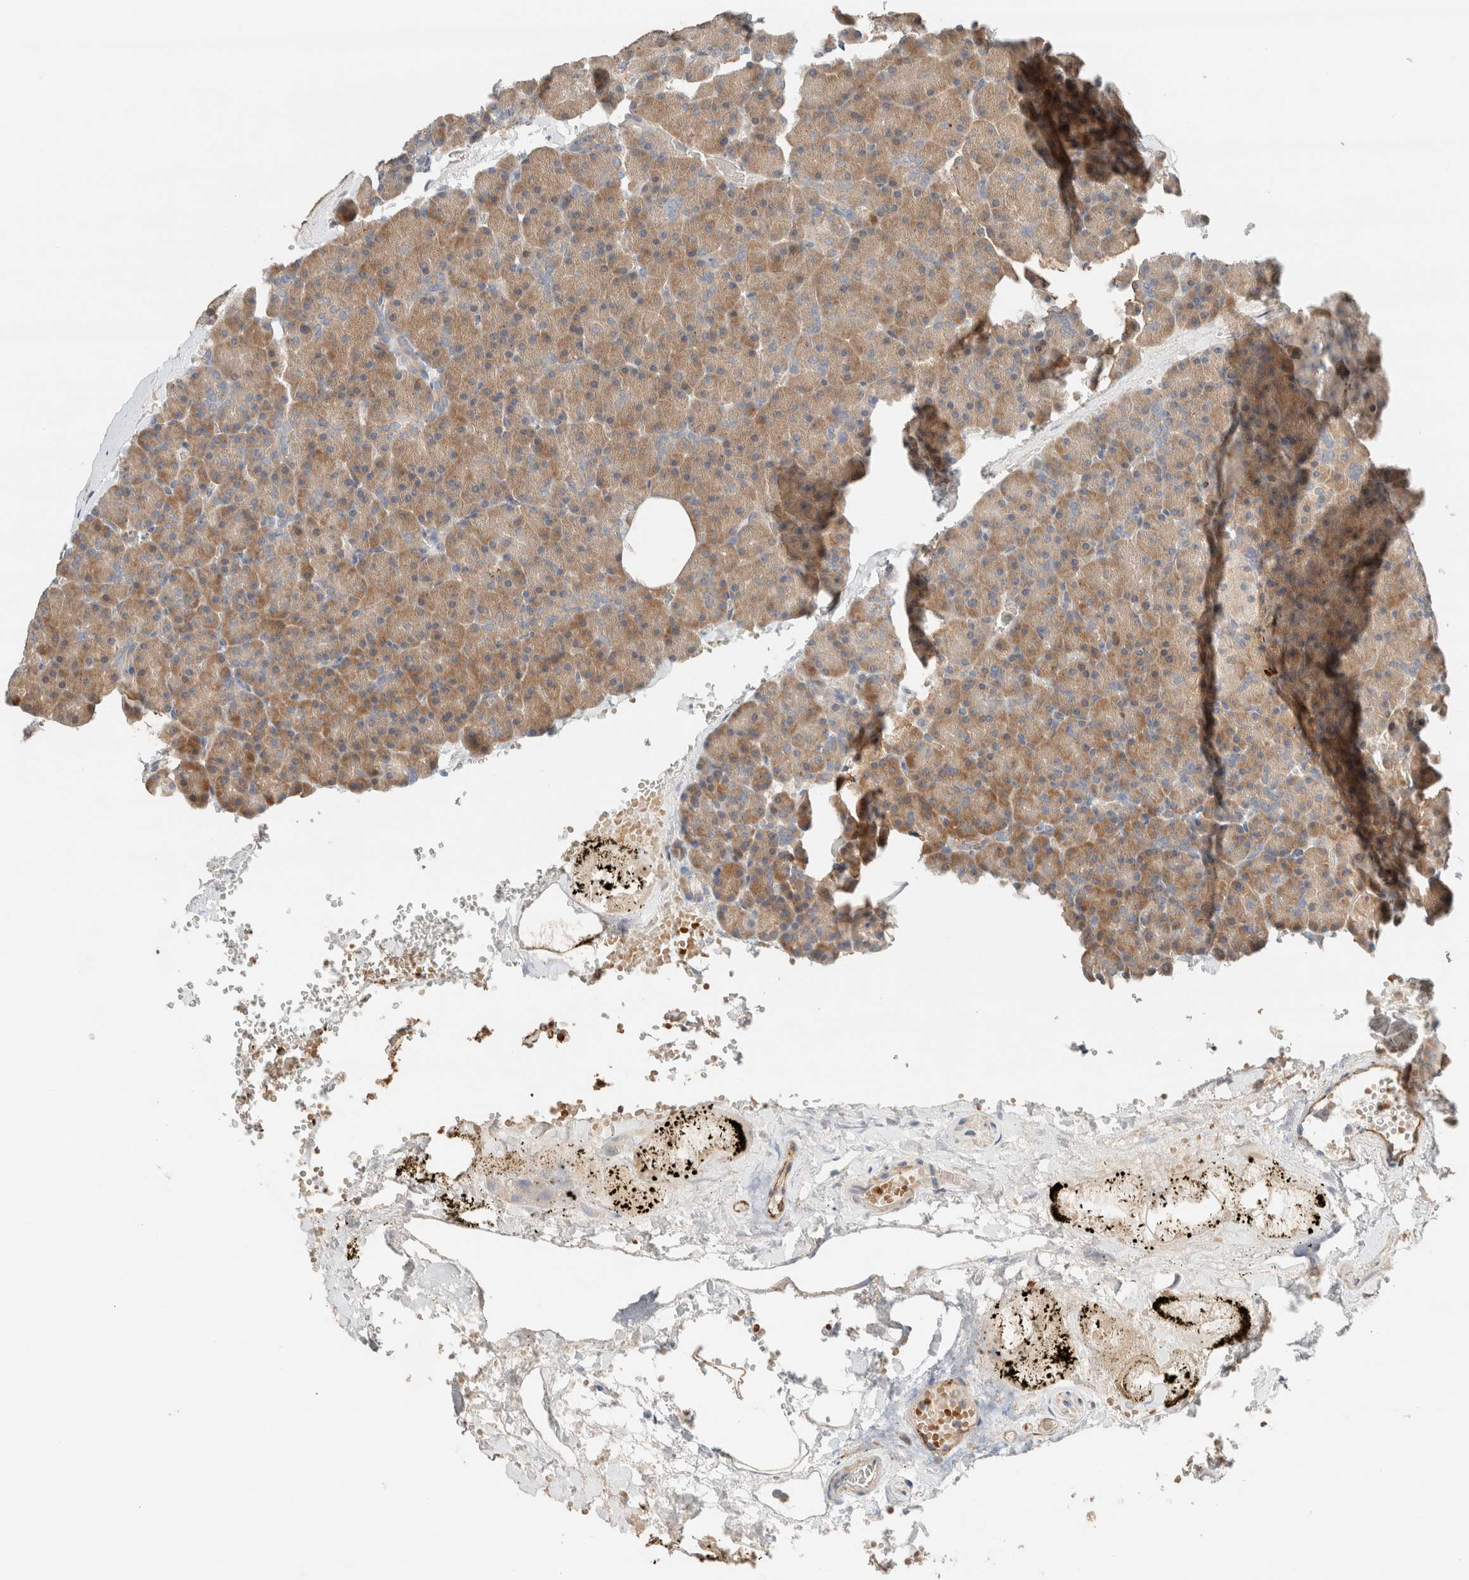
{"staining": {"intensity": "moderate", "quantity": ">75%", "location": "cytoplasmic/membranous"}, "tissue": "pancreas", "cell_type": "Exocrine glandular cells", "image_type": "normal", "snomed": [{"axis": "morphology", "description": "Normal tissue, NOS"}, {"axis": "morphology", "description": "Carcinoid, malignant, NOS"}, {"axis": "topography", "description": "Pancreas"}], "caption": "Immunohistochemical staining of normal pancreas shows medium levels of moderate cytoplasmic/membranous positivity in approximately >75% of exocrine glandular cells.", "gene": "TUBD1", "patient": {"sex": "female", "age": 35}}